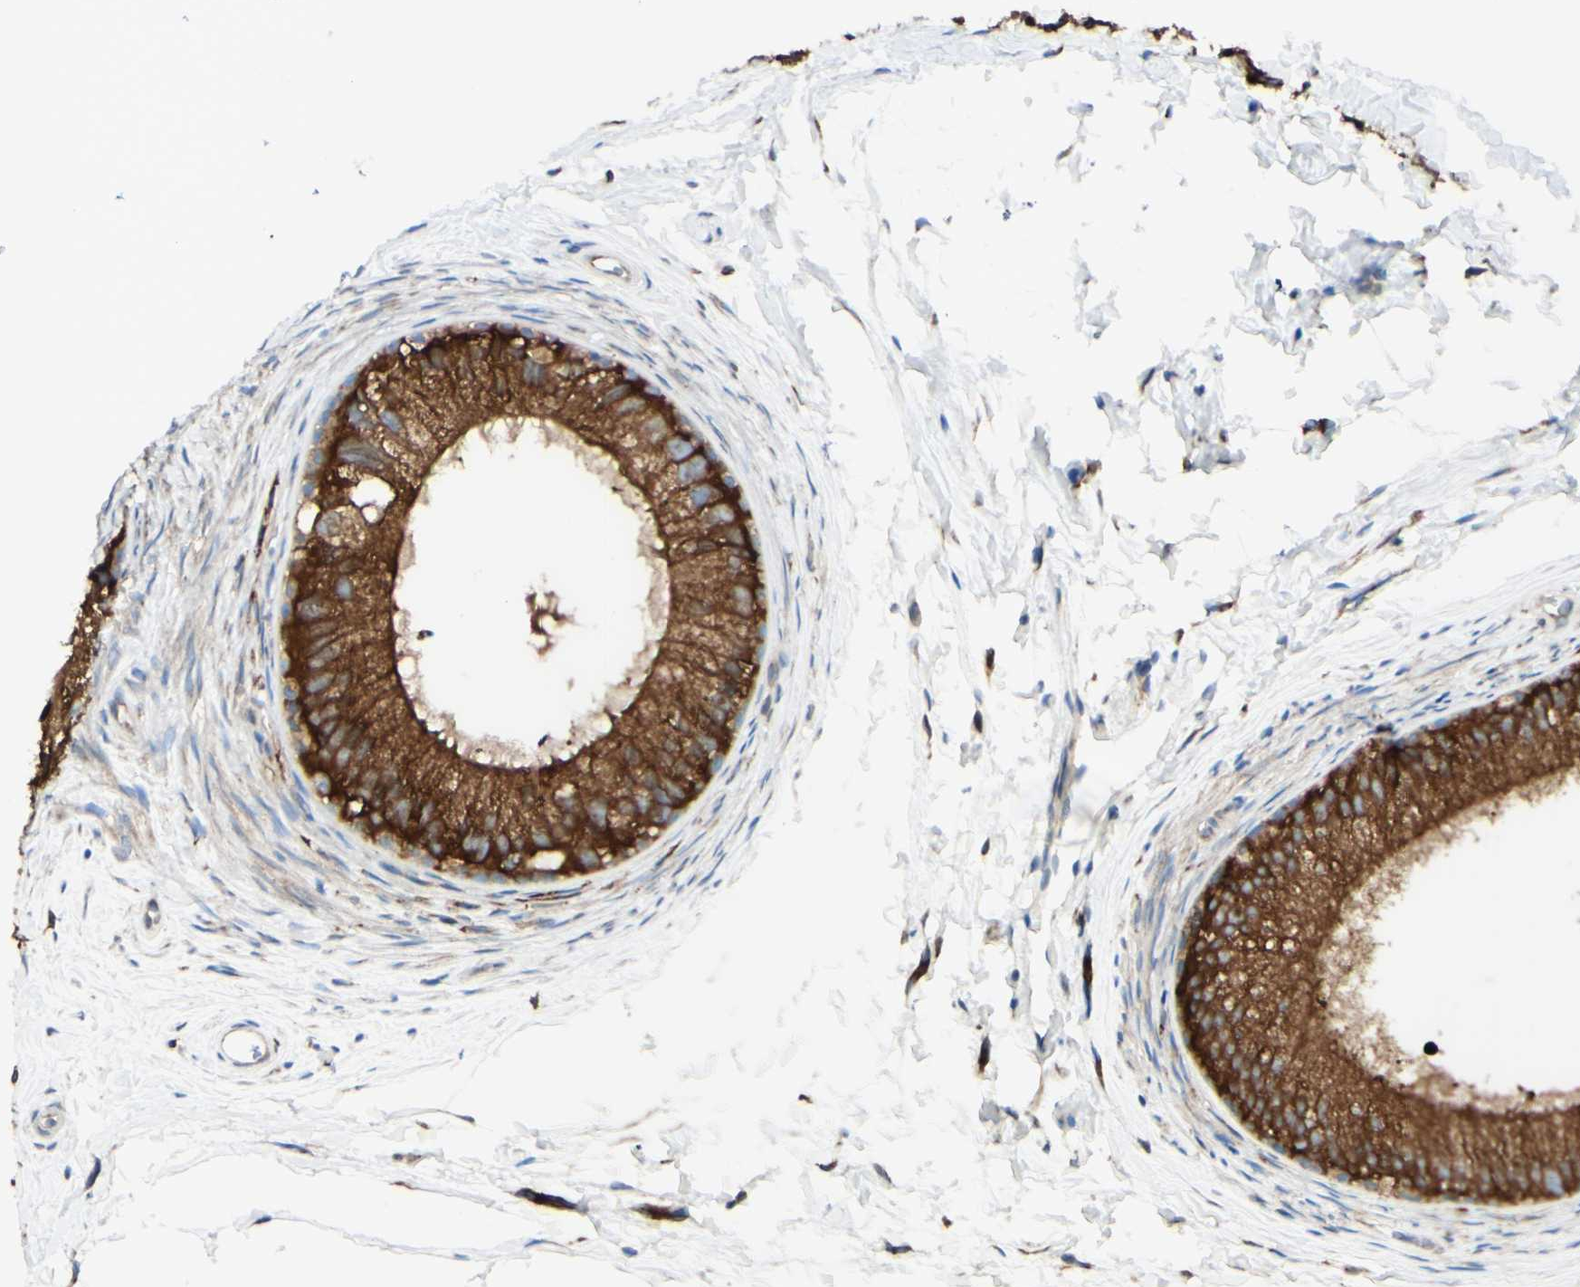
{"staining": {"intensity": "strong", "quantity": ">75%", "location": "cytoplasmic/membranous"}, "tissue": "epididymis", "cell_type": "Glandular cells", "image_type": "normal", "snomed": [{"axis": "morphology", "description": "Normal tissue, NOS"}, {"axis": "topography", "description": "Epididymis"}], "caption": "Immunohistochemical staining of benign epididymis displays >75% levels of strong cytoplasmic/membranous protein positivity in about >75% of glandular cells. (DAB = brown stain, brightfield microscopy at high magnification).", "gene": "DNAJB11", "patient": {"sex": "male", "age": 56}}